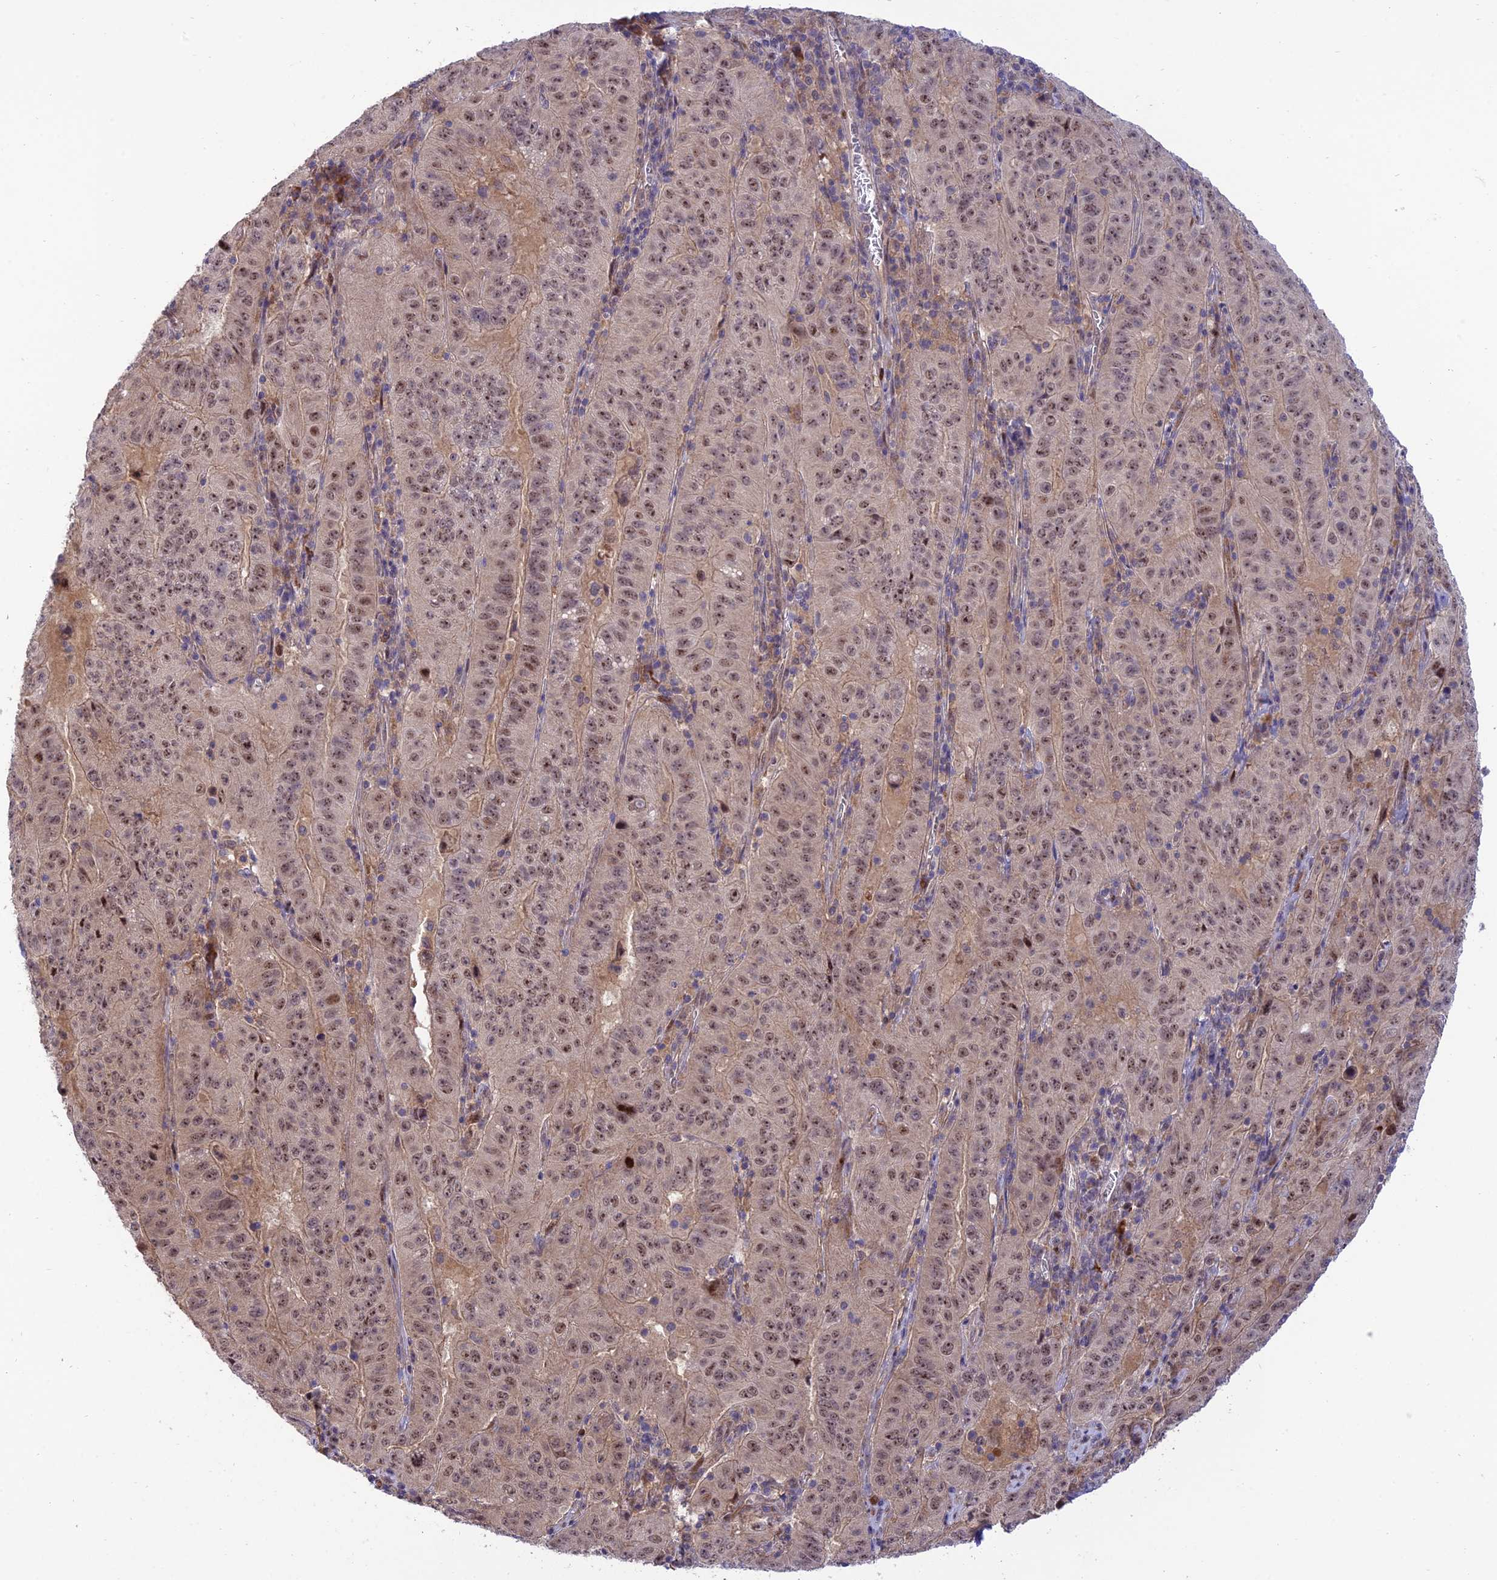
{"staining": {"intensity": "moderate", "quantity": ">75%", "location": "cytoplasmic/membranous"}, "tissue": "pancreatic cancer", "cell_type": "Tumor cells", "image_type": "cancer", "snomed": [{"axis": "morphology", "description": "Adenocarcinoma, NOS"}, {"axis": "topography", "description": "Pancreas"}], "caption": "A high-resolution histopathology image shows immunohistochemistry staining of pancreatic cancer, which reveals moderate cytoplasmic/membranous staining in approximately >75% of tumor cells.", "gene": "ZNF584", "patient": {"sex": "male", "age": 63}}